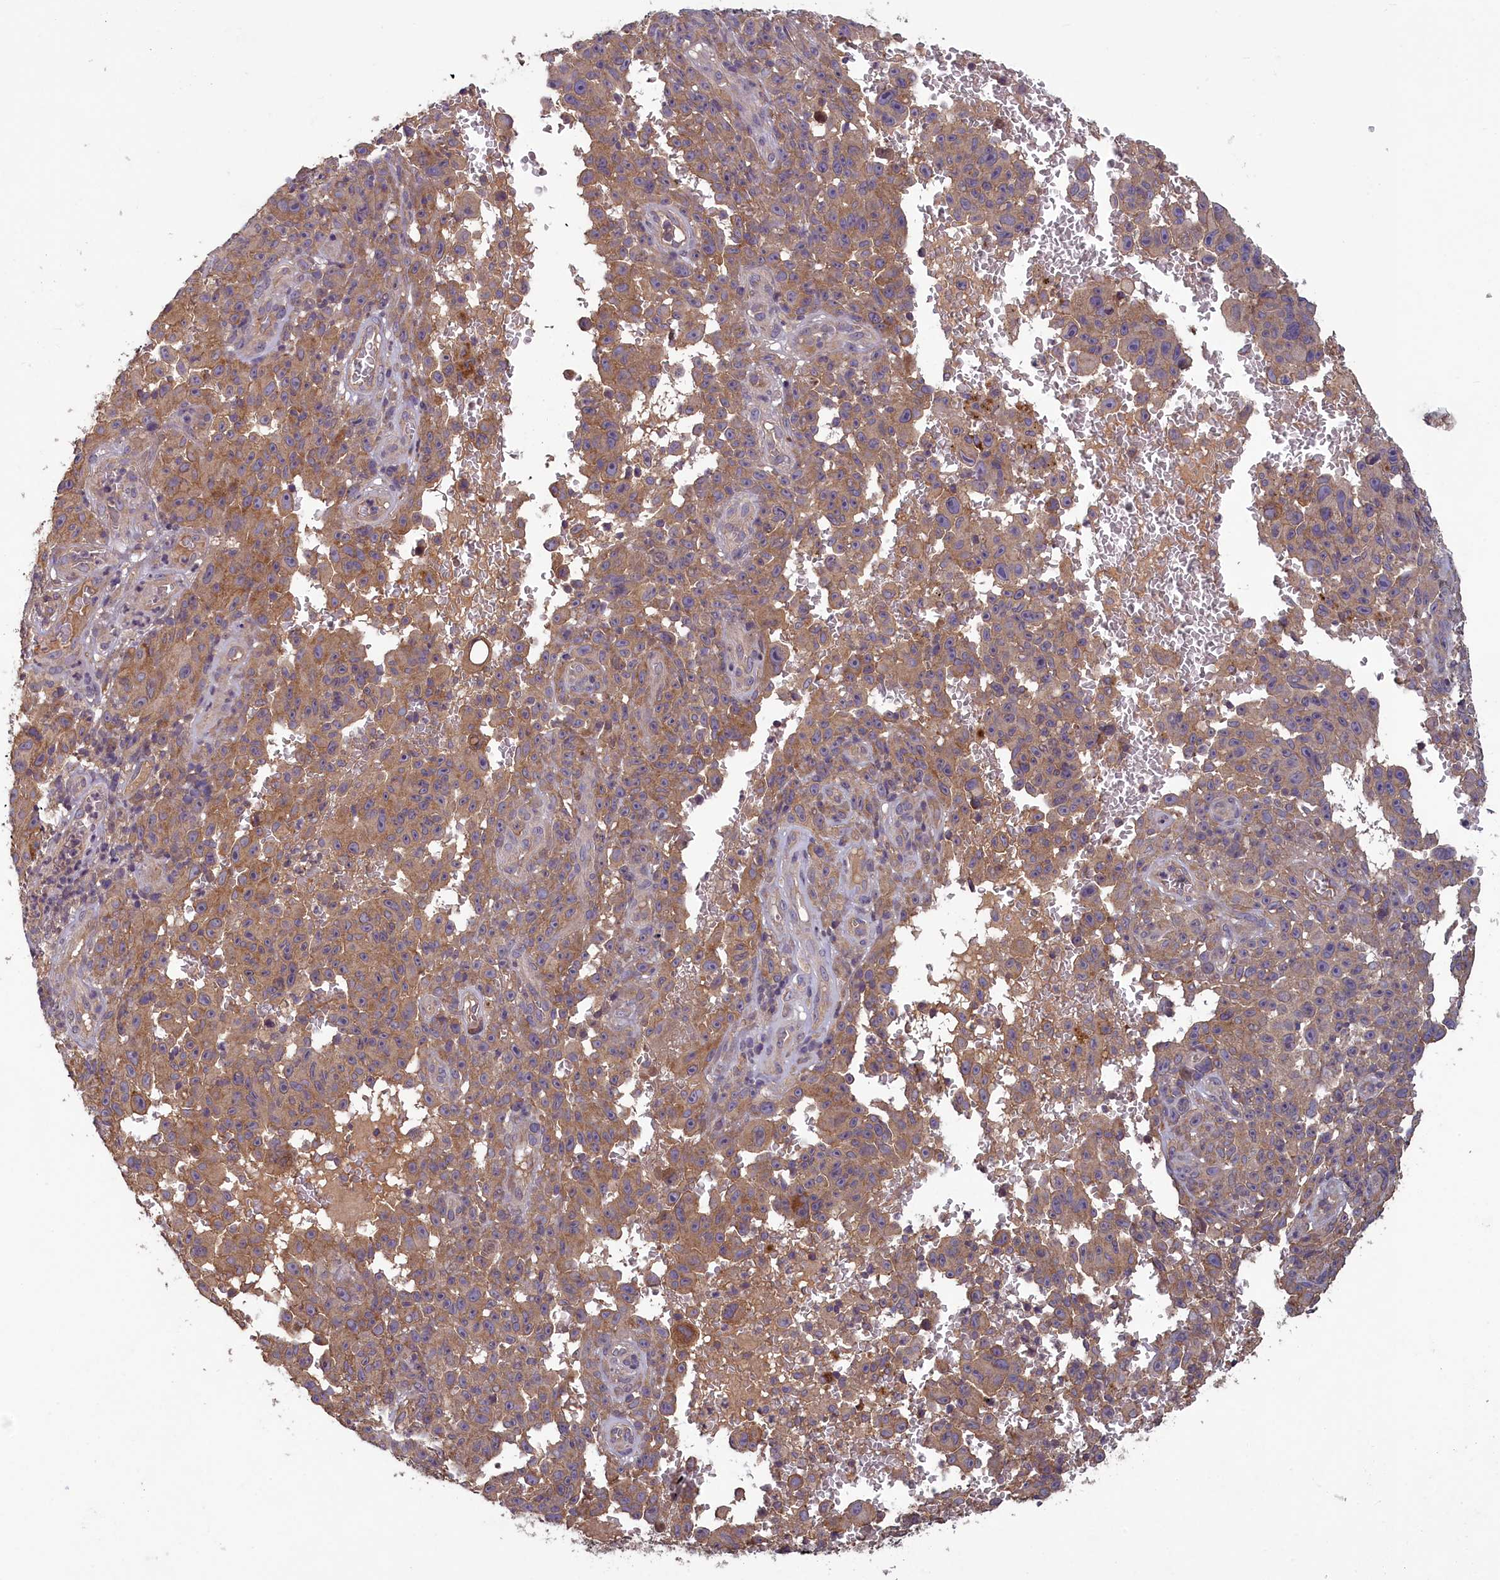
{"staining": {"intensity": "moderate", "quantity": ">75%", "location": "cytoplasmic/membranous"}, "tissue": "melanoma", "cell_type": "Tumor cells", "image_type": "cancer", "snomed": [{"axis": "morphology", "description": "Malignant melanoma, NOS"}, {"axis": "topography", "description": "Skin"}], "caption": "Immunohistochemistry (IHC) micrograph of melanoma stained for a protein (brown), which demonstrates medium levels of moderate cytoplasmic/membranous expression in approximately >75% of tumor cells.", "gene": "NUDT6", "patient": {"sex": "female", "age": 82}}